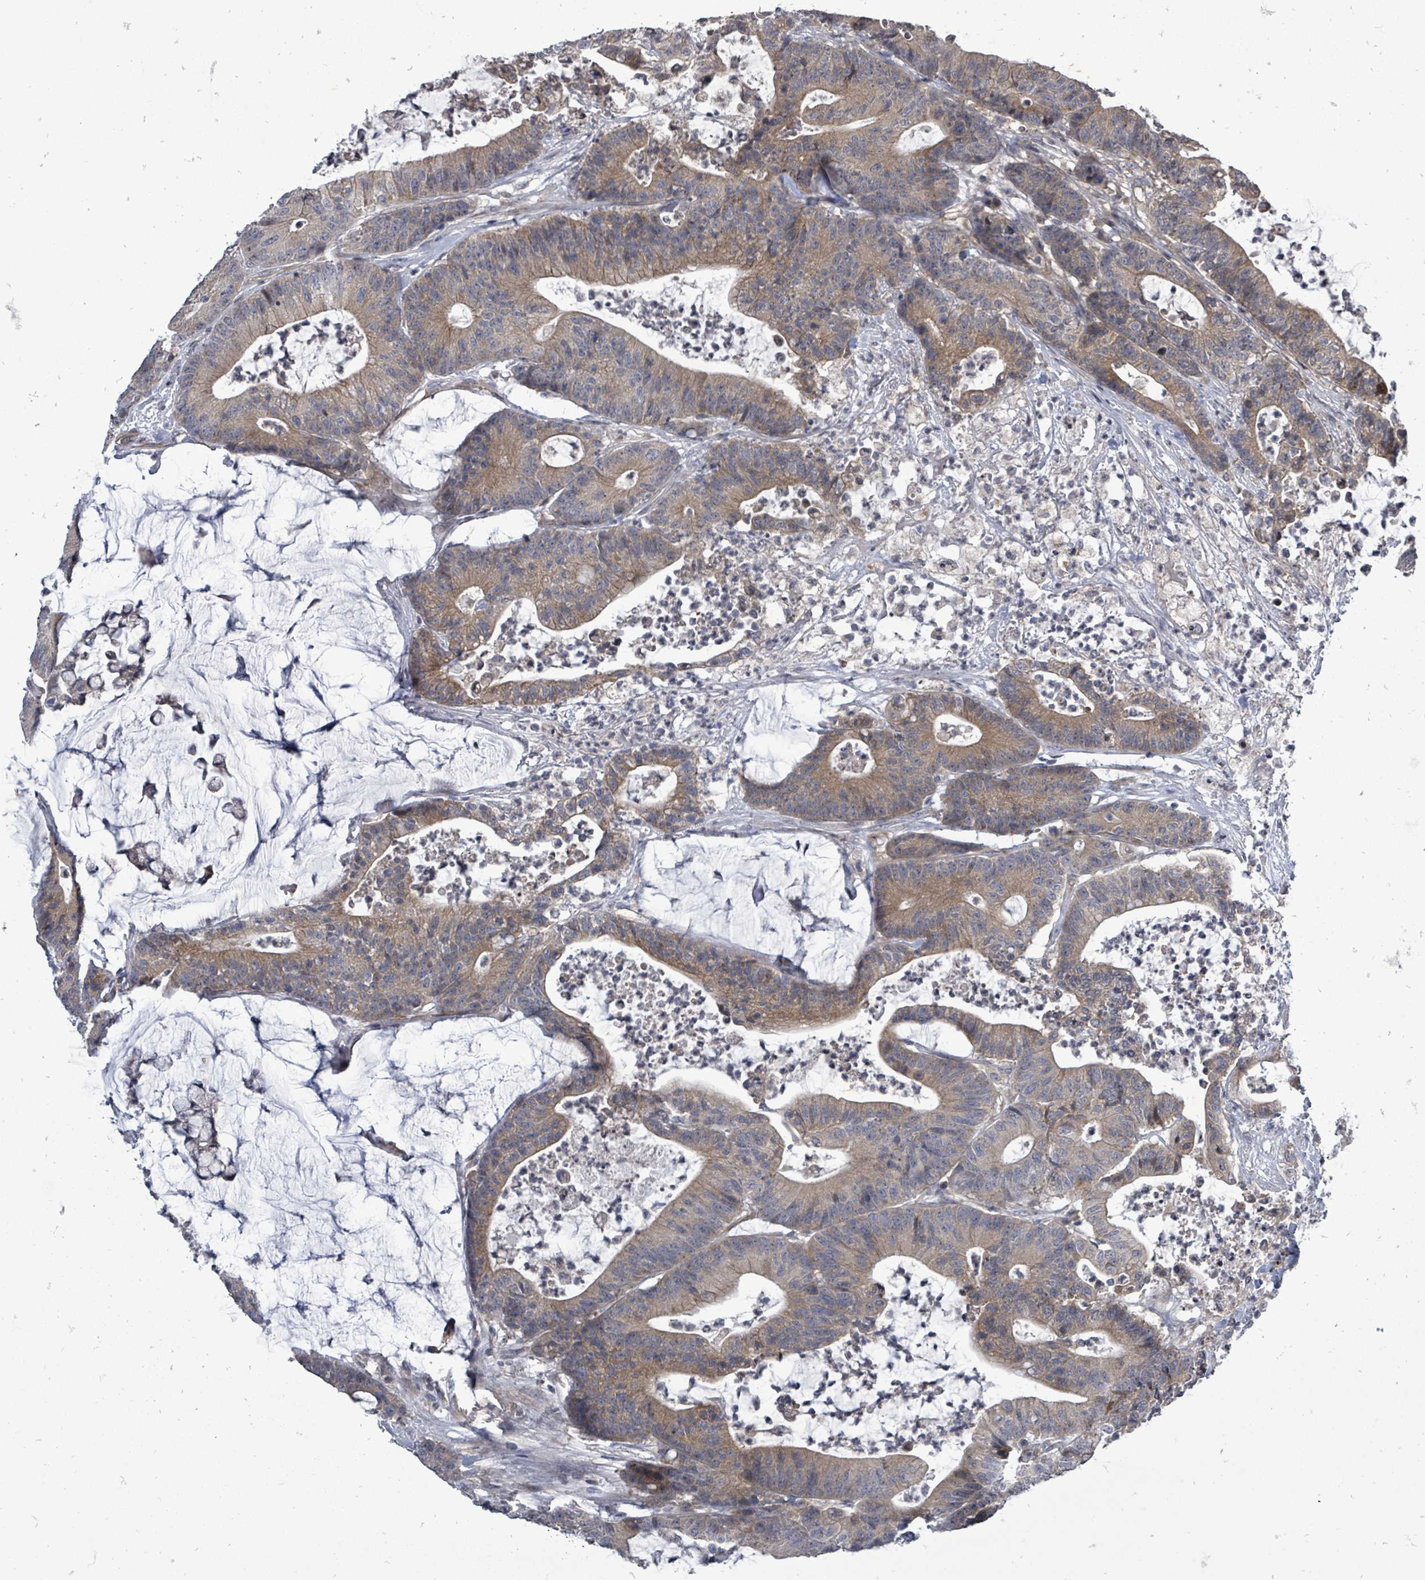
{"staining": {"intensity": "moderate", "quantity": ">75%", "location": "cytoplasmic/membranous"}, "tissue": "colorectal cancer", "cell_type": "Tumor cells", "image_type": "cancer", "snomed": [{"axis": "morphology", "description": "Adenocarcinoma, NOS"}, {"axis": "topography", "description": "Colon"}], "caption": "A histopathology image of colorectal cancer (adenocarcinoma) stained for a protein displays moderate cytoplasmic/membranous brown staining in tumor cells. (DAB (3,3'-diaminobenzidine) IHC with brightfield microscopy, high magnification).", "gene": "RALGAPB", "patient": {"sex": "female", "age": 84}}